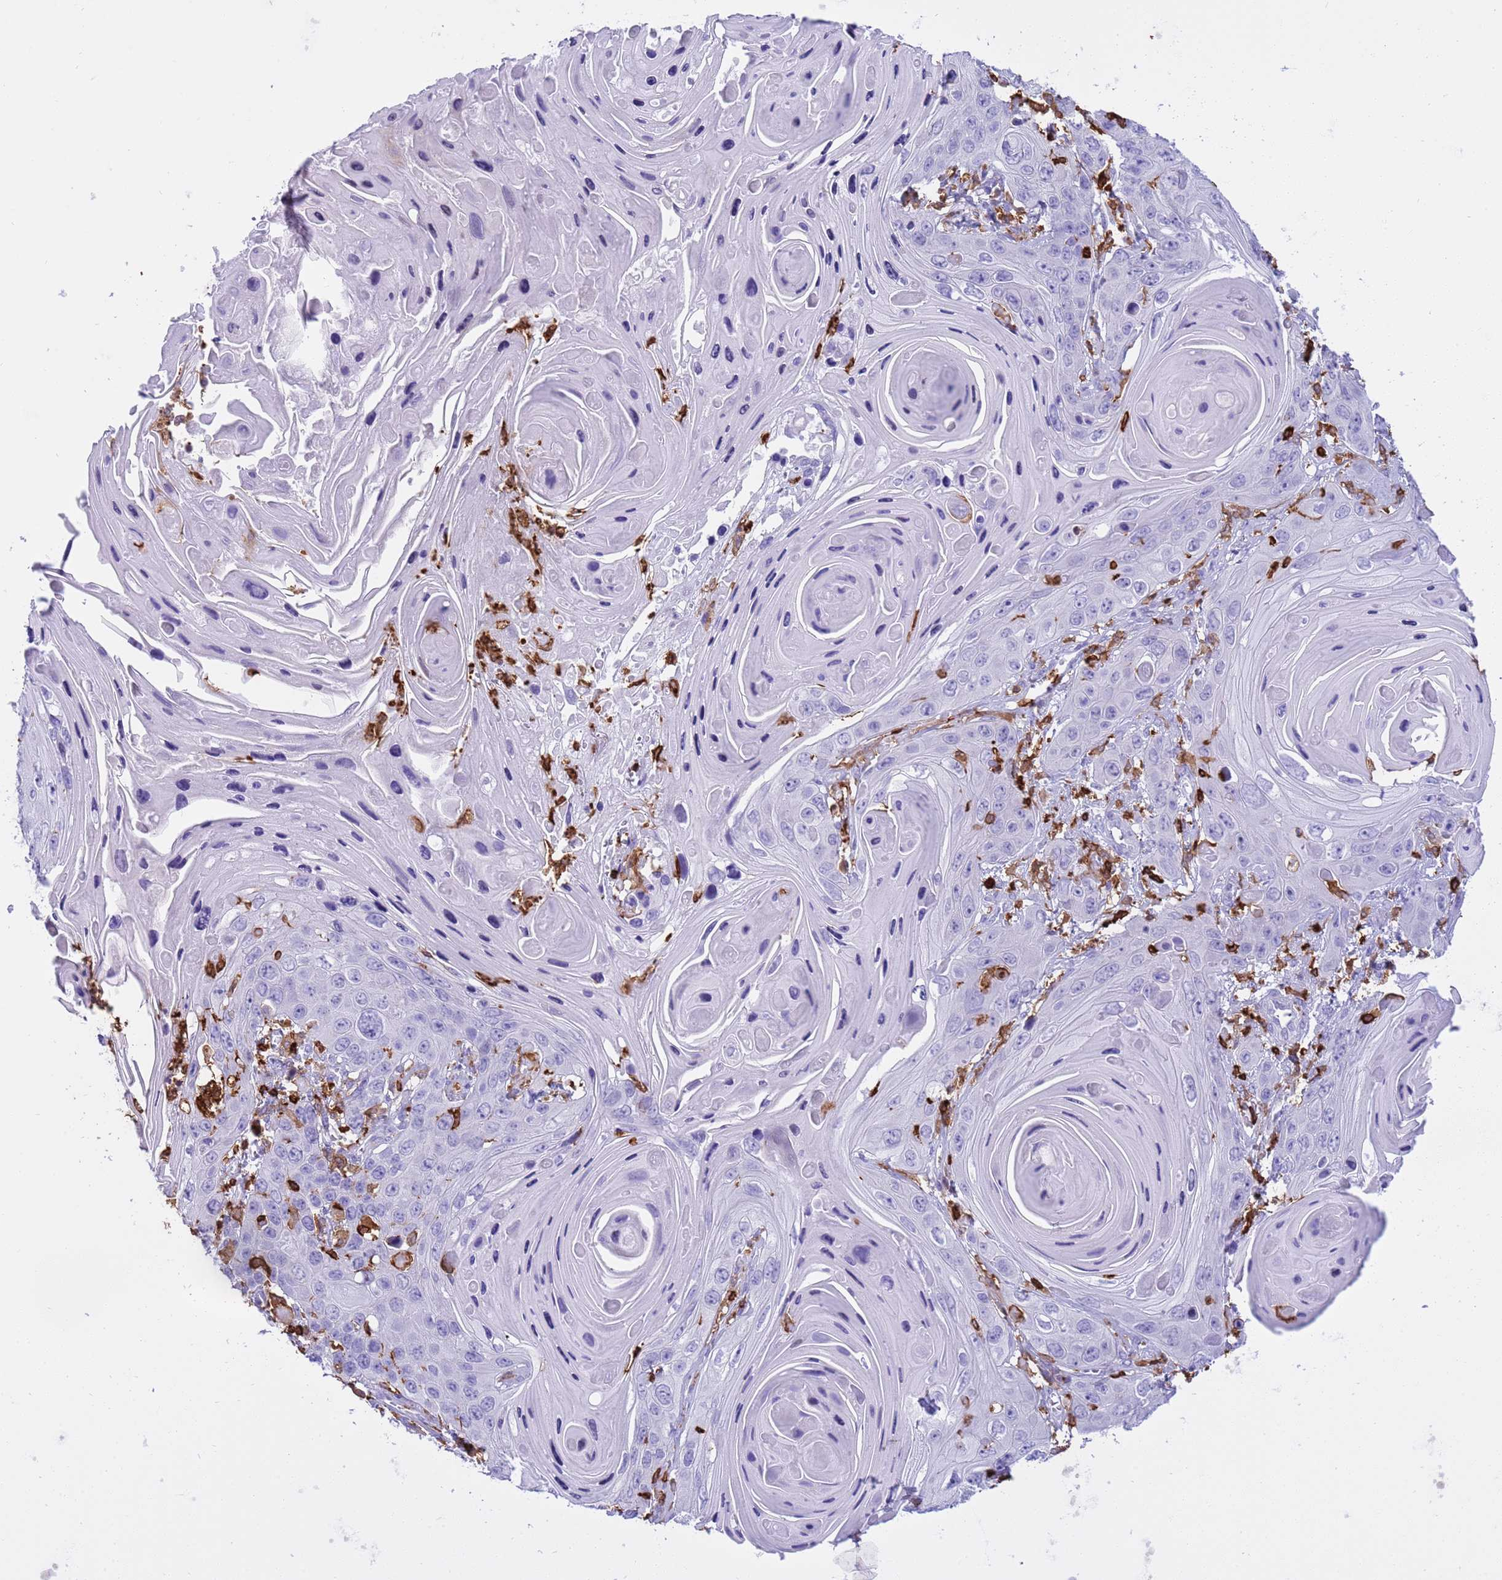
{"staining": {"intensity": "negative", "quantity": "none", "location": "none"}, "tissue": "skin cancer", "cell_type": "Tumor cells", "image_type": "cancer", "snomed": [{"axis": "morphology", "description": "Squamous cell carcinoma, NOS"}, {"axis": "topography", "description": "Skin"}], "caption": "An image of squamous cell carcinoma (skin) stained for a protein displays no brown staining in tumor cells.", "gene": "IRF5", "patient": {"sex": "male", "age": 55}}